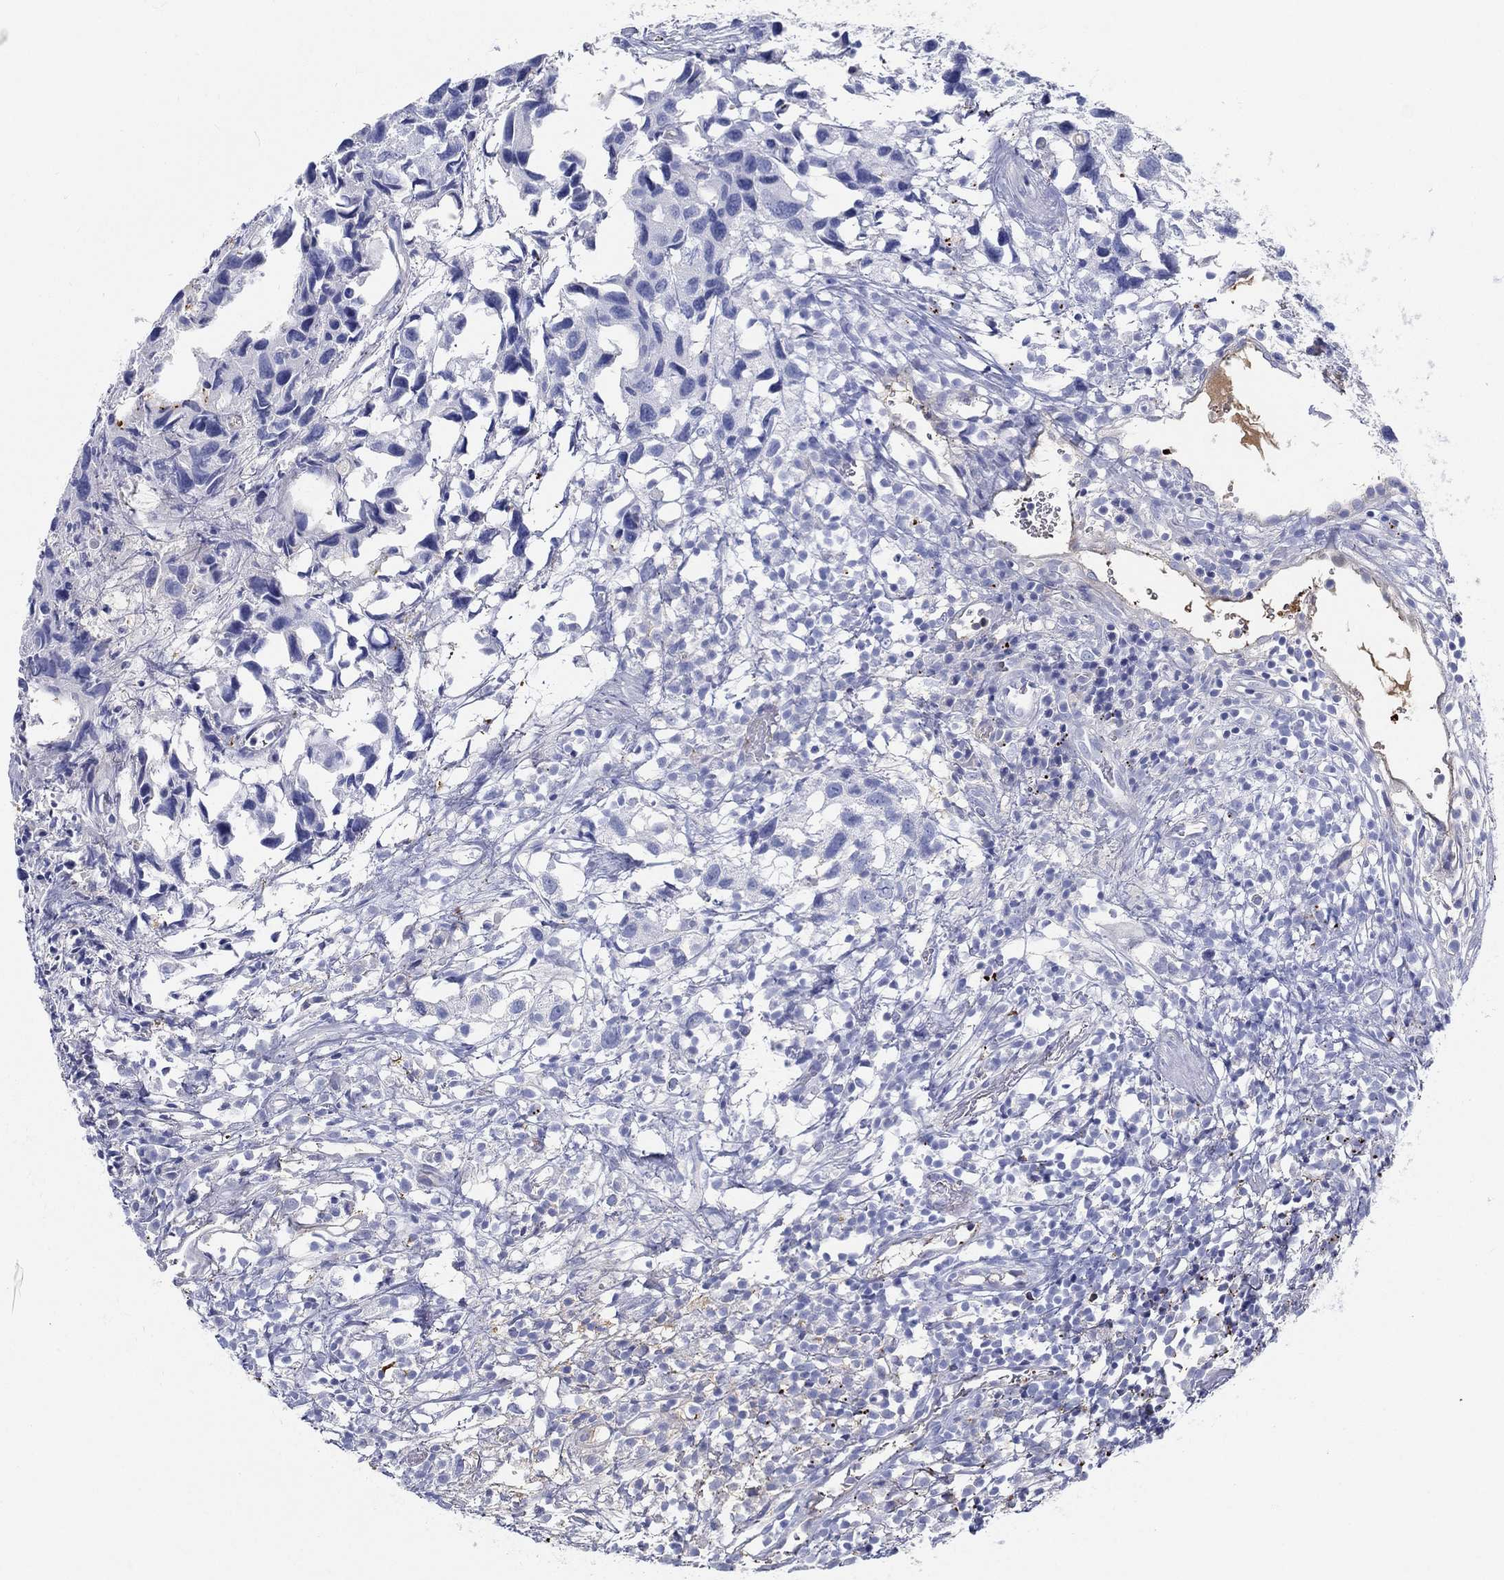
{"staining": {"intensity": "negative", "quantity": "none", "location": "none"}, "tissue": "urothelial cancer", "cell_type": "Tumor cells", "image_type": "cancer", "snomed": [{"axis": "morphology", "description": "Urothelial carcinoma, High grade"}, {"axis": "topography", "description": "Urinary bladder"}], "caption": "Immunohistochemical staining of human urothelial cancer reveals no significant expression in tumor cells.", "gene": "IFNB1", "patient": {"sex": "male", "age": 79}}